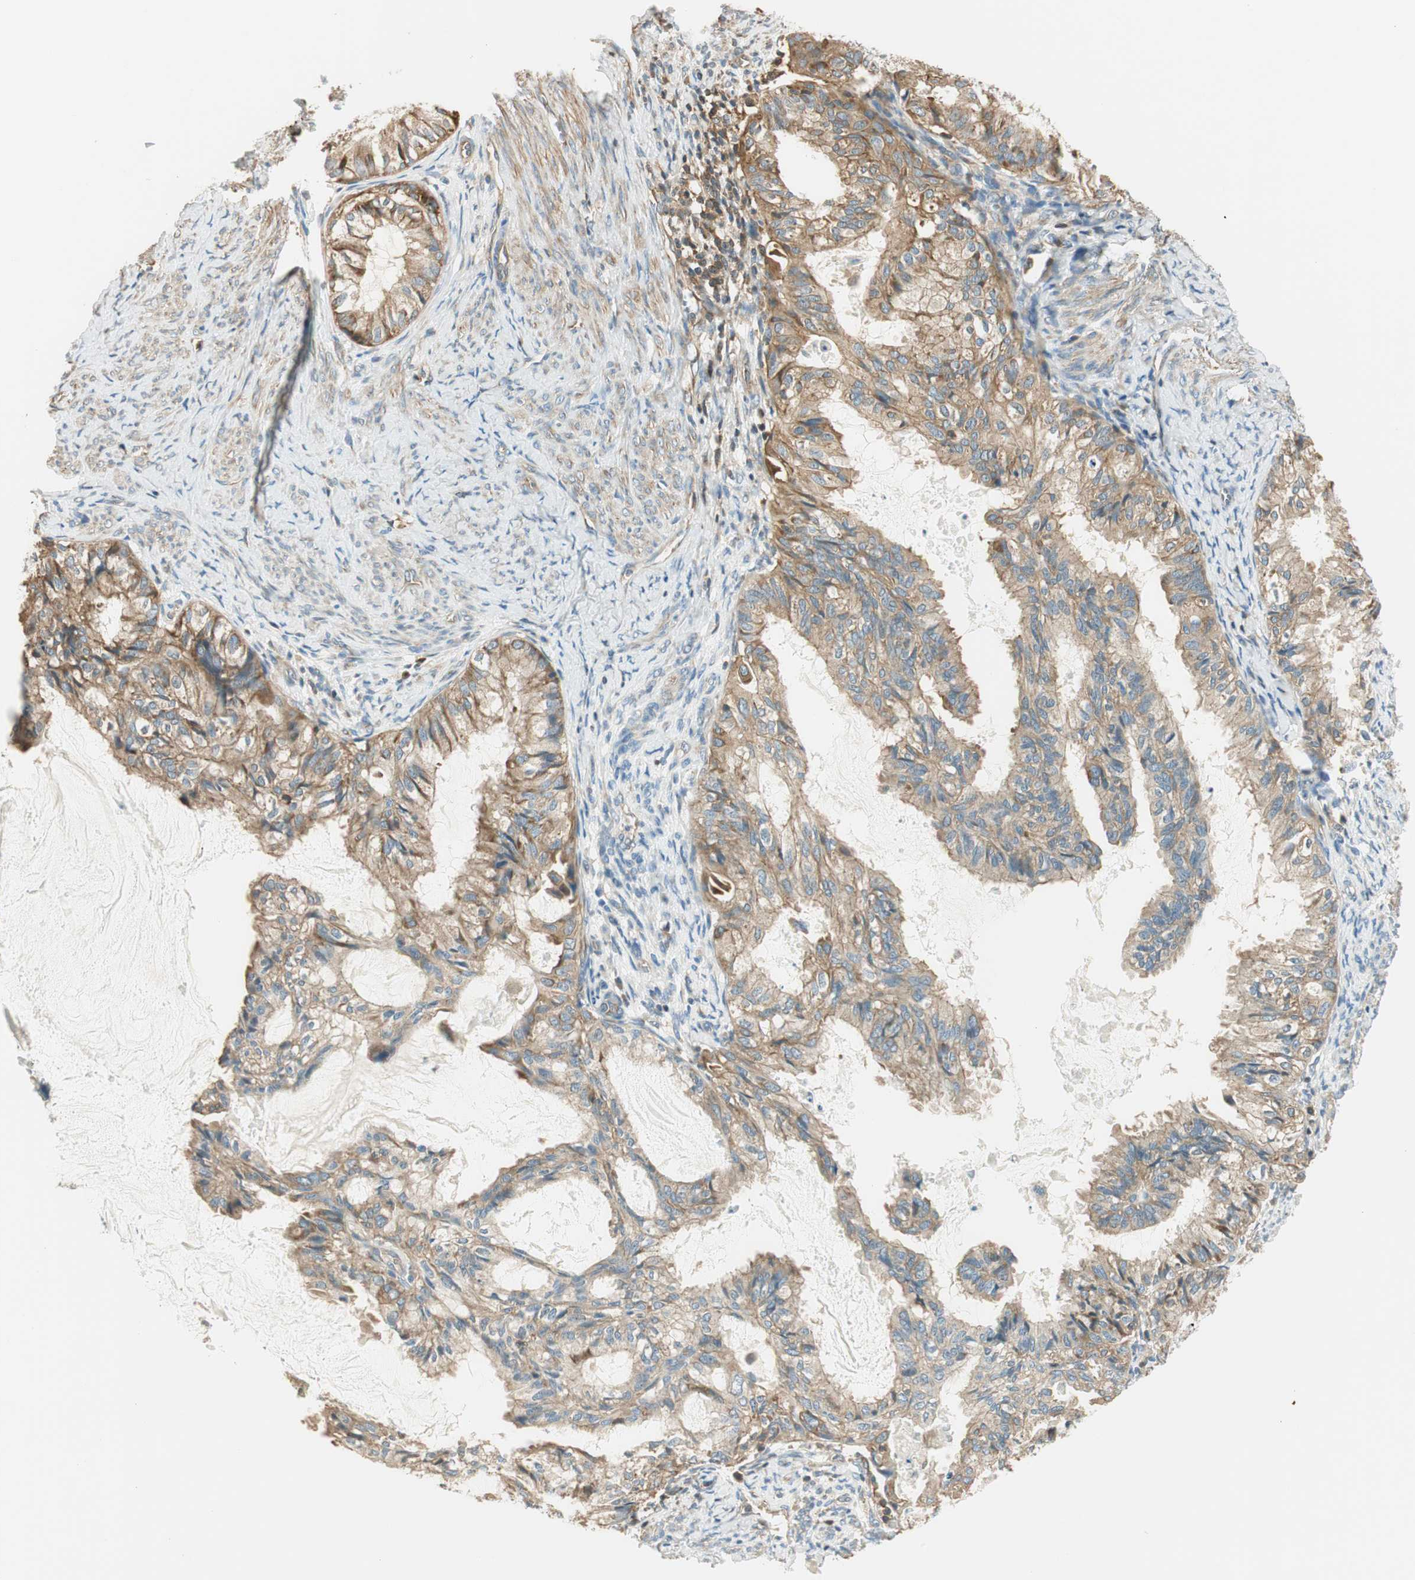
{"staining": {"intensity": "moderate", "quantity": ">75%", "location": "cytoplasmic/membranous"}, "tissue": "cervical cancer", "cell_type": "Tumor cells", "image_type": "cancer", "snomed": [{"axis": "morphology", "description": "Normal tissue, NOS"}, {"axis": "morphology", "description": "Adenocarcinoma, NOS"}, {"axis": "topography", "description": "Cervix"}, {"axis": "topography", "description": "Endometrium"}], "caption": "Protein staining shows moderate cytoplasmic/membranous positivity in approximately >75% of tumor cells in cervical cancer (adenocarcinoma). The staining is performed using DAB (3,3'-diaminobenzidine) brown chromogen to label protein expression. The nuclei are counter-stained blue using hematoxylin.", "gene": "PI4K2B", "patient": {"sex": "female", "age": 86}}